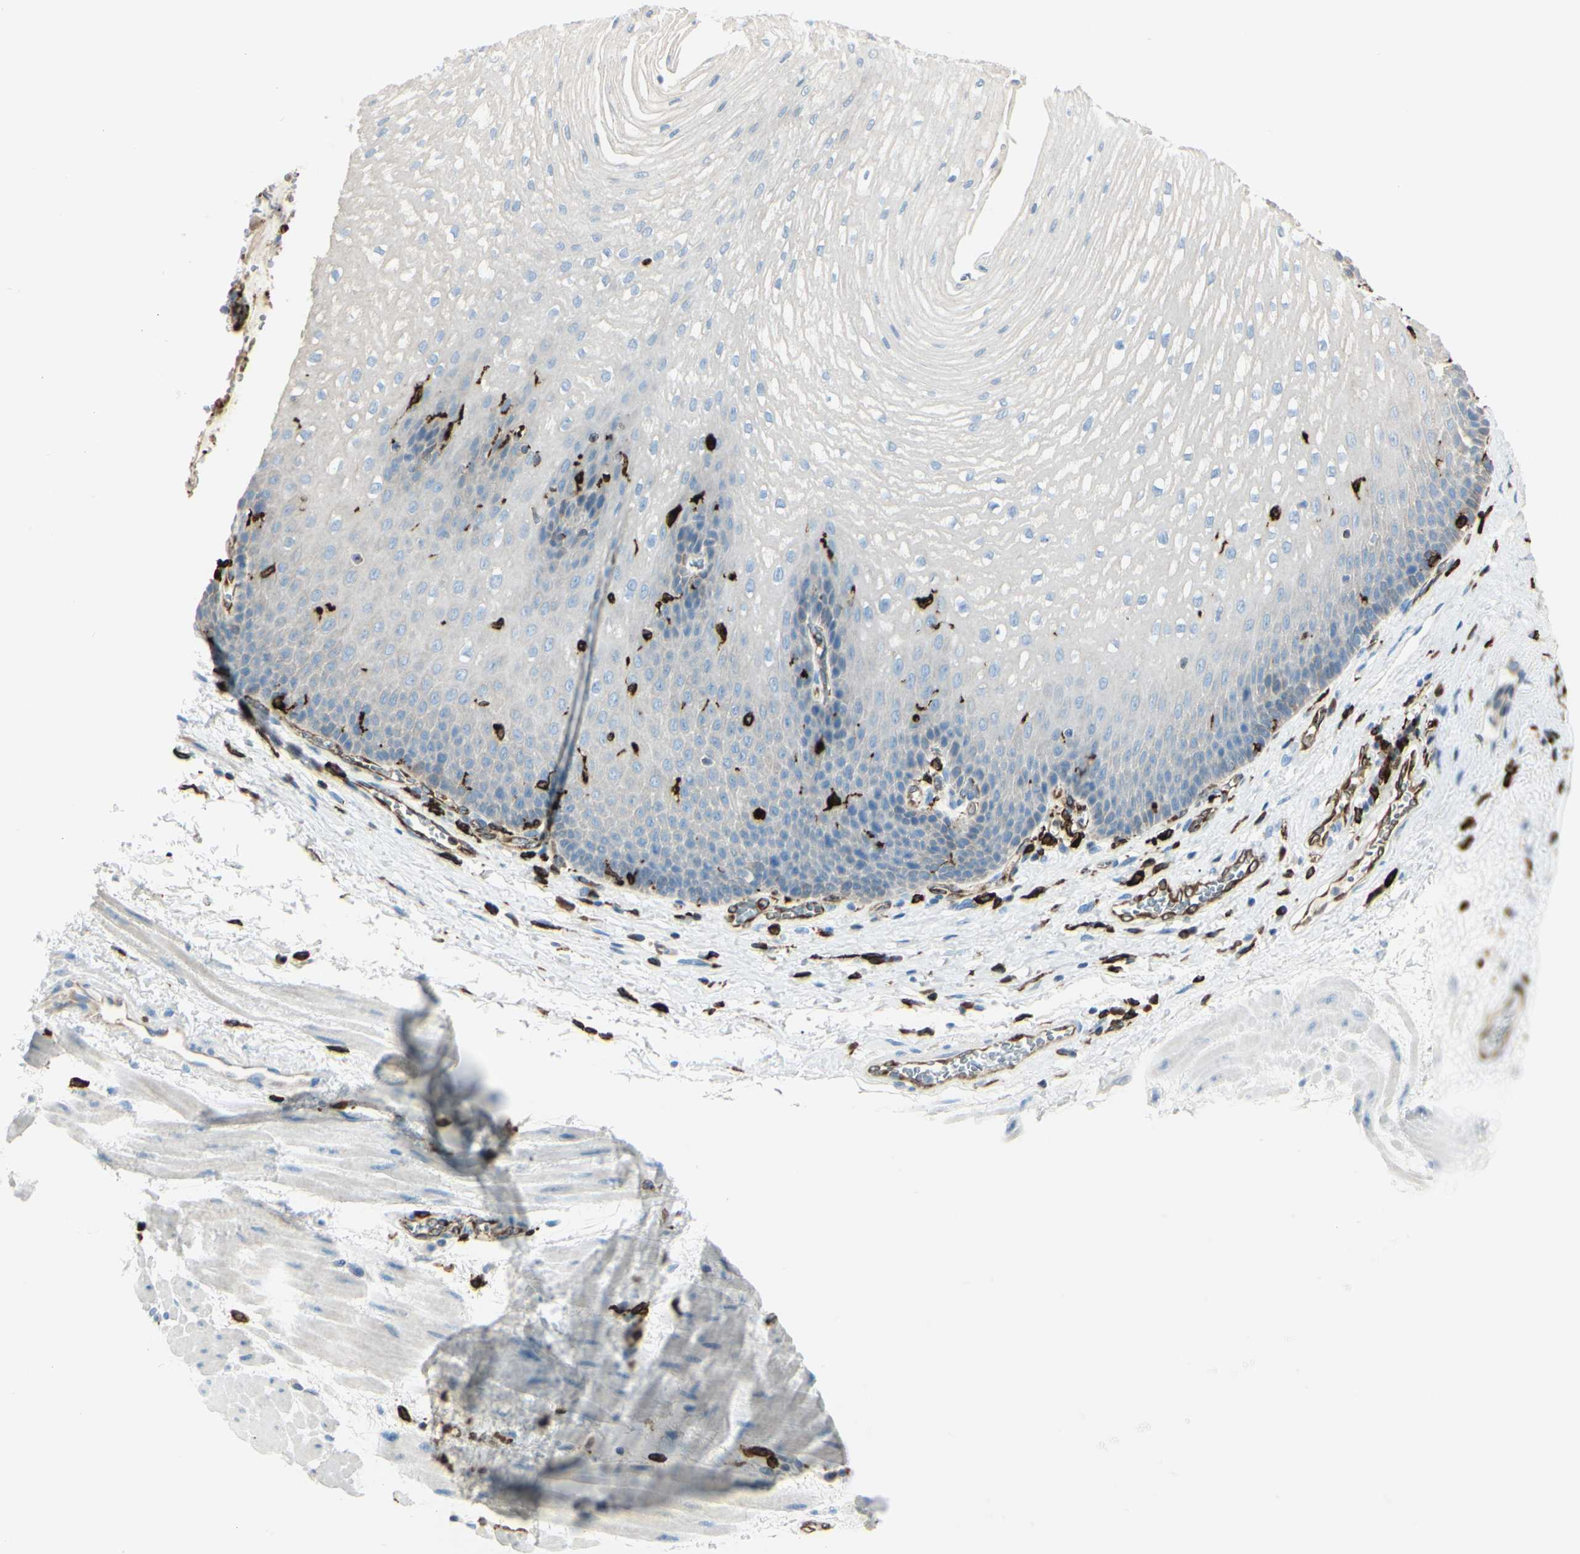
{"staining": {"intensity": "strong", "quantity": "<25%", "location": "cytoplasmic/membranous"}, "tissue": "esophagus", "cell_type": "Squamous epithelial cells", "image_type": "normal", "snomed": [{"axis": "morphology", "description": "Normal tissue, NOS"}, {"axis": "topography", "description": "Esophagus"}], "caption": "Protein staining shows strong cytoplasmic/membranous expression in about <25% of squamous epithelial cells in normal esophagus.", "gene": "CD74", "patient": {"sex": "male", "age": 48}}